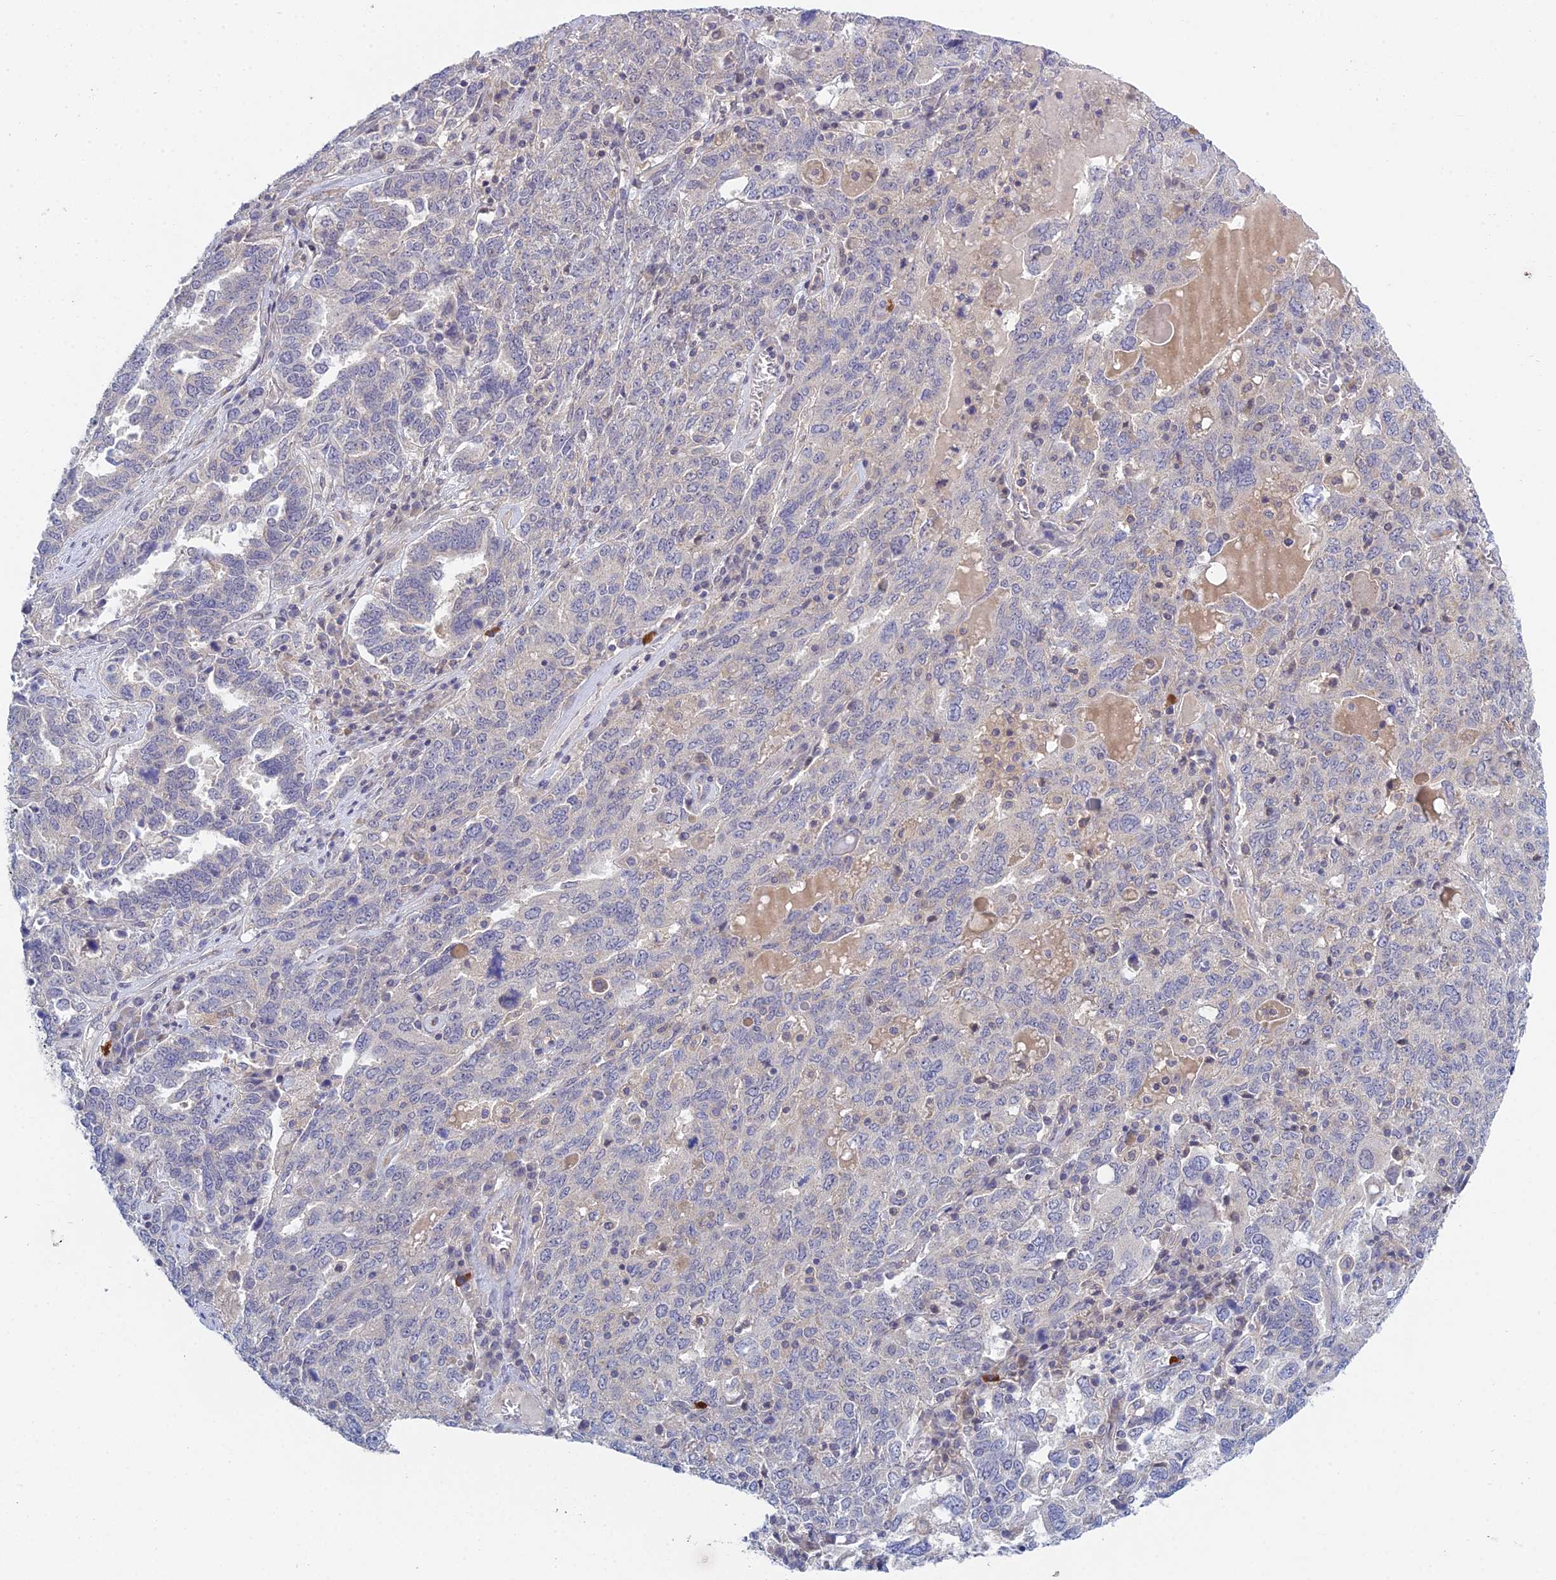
{"staining": {"intensity": "negative", "quantity": "none", "location": "none"}, "tissue": "ovarian cancer", "cell_type": "Tumor cells", "image_type": "cancer", "snomed": [{"axis": "morphology", "description": "Carcinoma, endometroid"}, {"axis": "topography", "description": "Ovary"}], "caption": "The micrograph demonstrates no staining of tumor cells in endometroid carcinoma (ovarian).", "gene": "METTL26", "patient": {"sex": "female", "age": 62}}